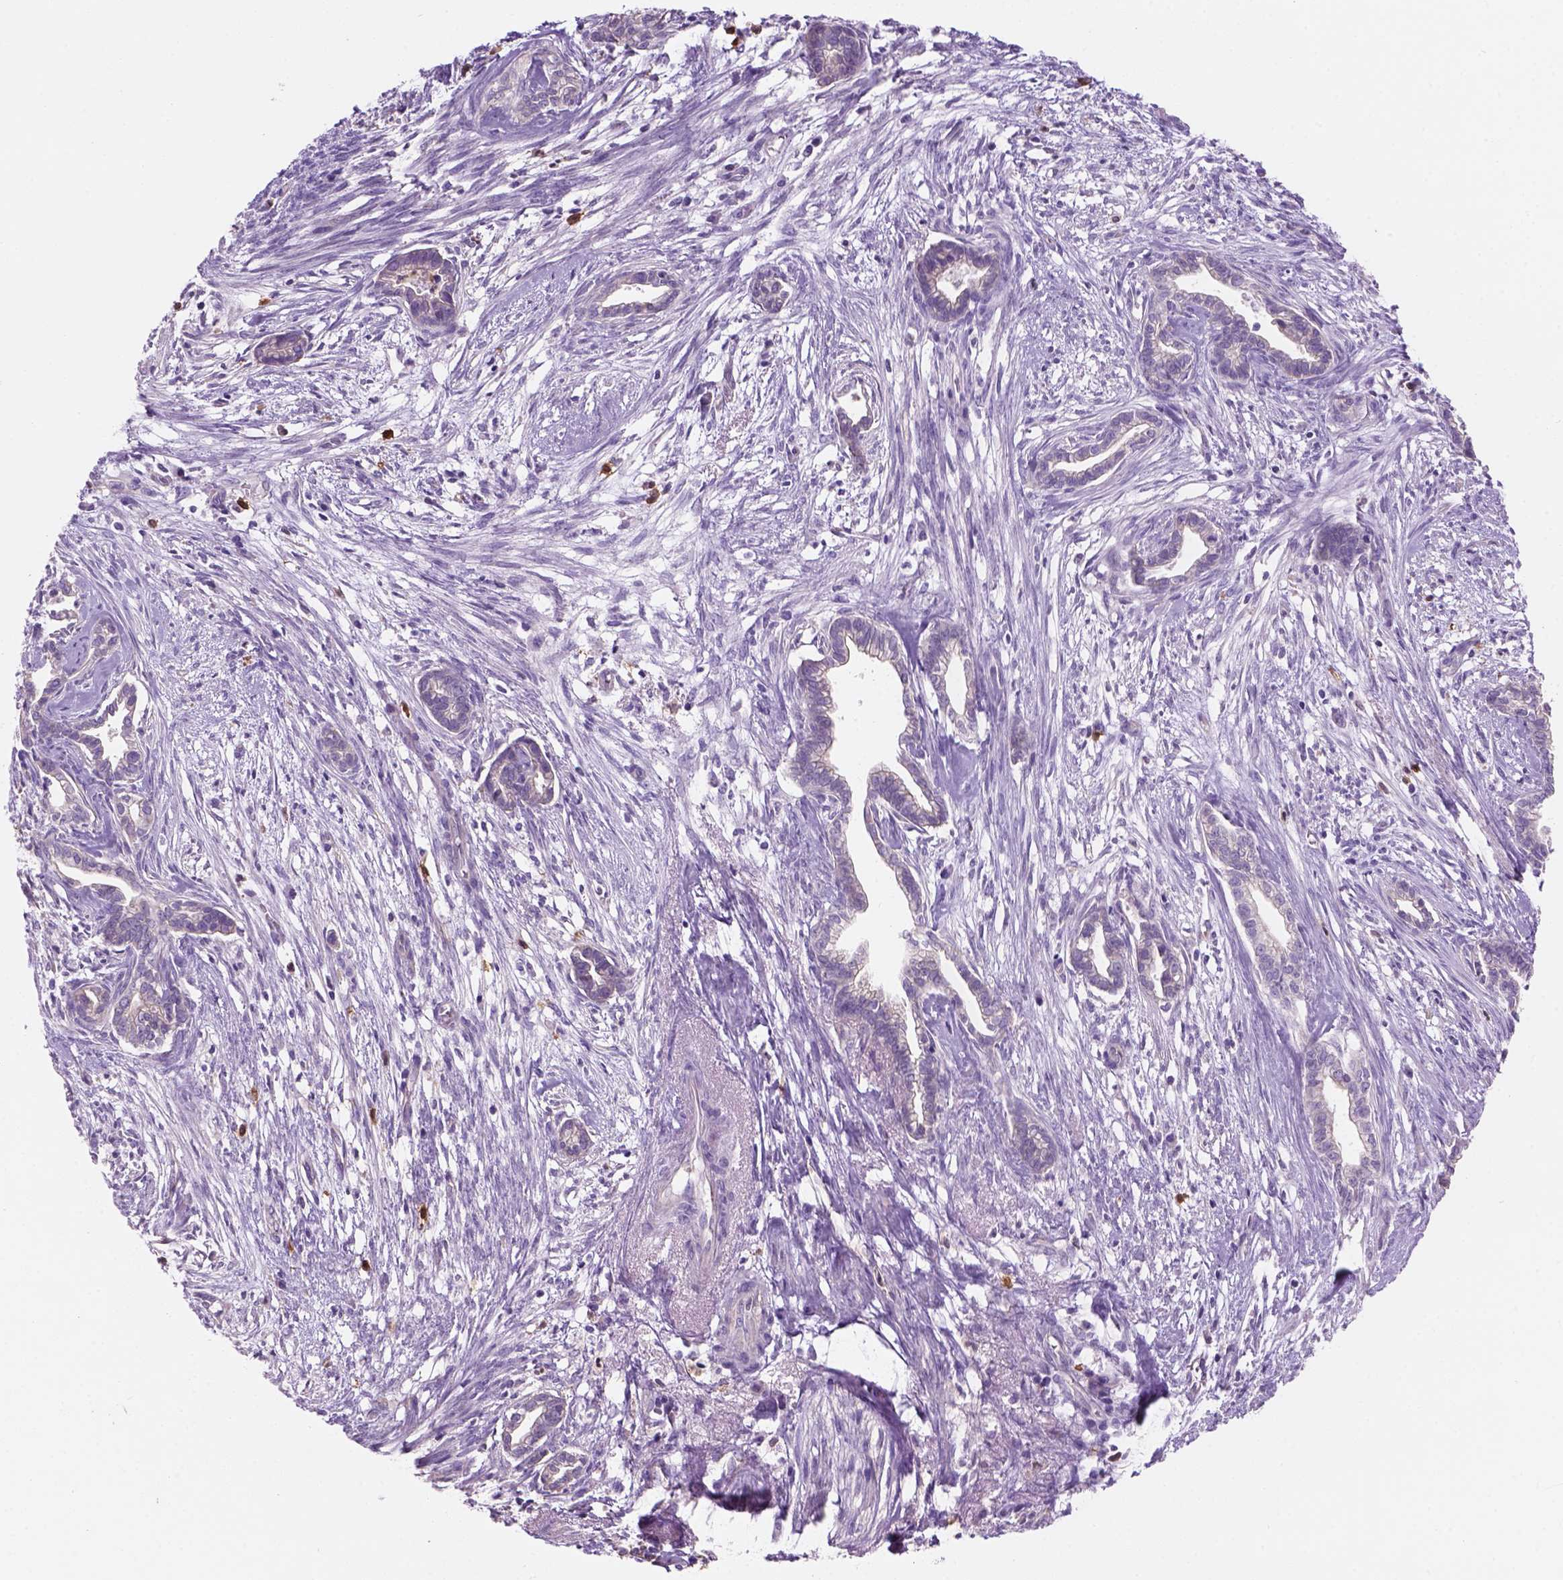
{"staining": {"intensity": "negative", "quantity": "none", "location": "none"}, "tissue": "cervical cancer", "cell_type": "Tumor cells", "image_type": "cancer", "snomed": [{"axis": "morphology", "description": "Adenocarcinoma, NOS"}, {"axis": "topography", "description": "Cervix"}], "caption": "There is no significant positivity in tumor cells of cervical cancer.", "gene": "CD84", "patient": {"sex": "female", "age": 62}}